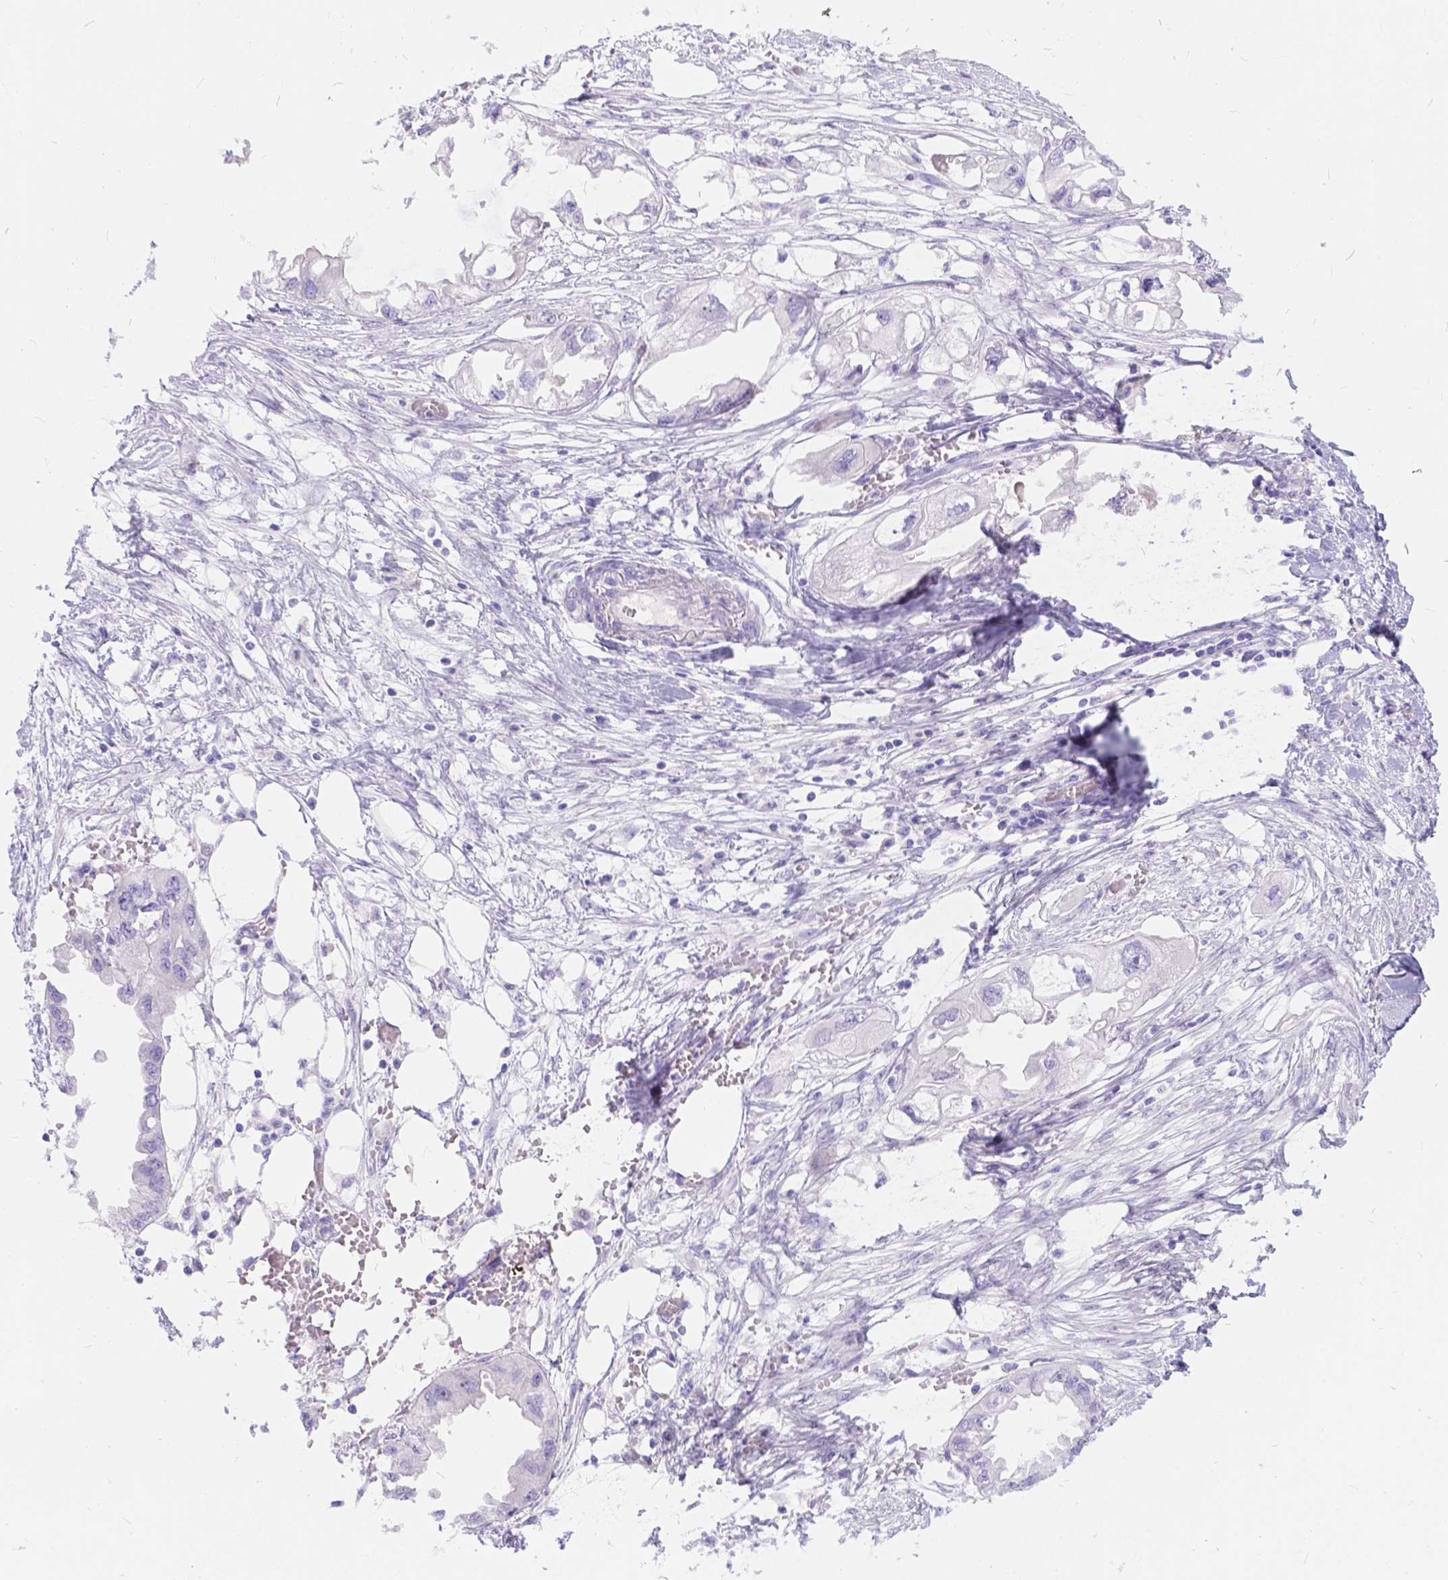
{"staining": {"intensity": "negative", "quantity": "none", "location": "none"}, "tissue": "endometrial cancer", "cell_type": "Tumor cells", "image_type": "cancer", "snomed": [{"axis": "morphology", "description": "Adenocarcinoma, NOS"}, {"axis": "morphology", "description": "Adenocarcinoma, metastatic, NOS"}, {"axis": "topography", "description": "Adipose tissue"}, {"axis": "topography", "description": "Endometrium"}], "caption": "An immunohistochemistry (IHC) image of endometrial metastatic adenocarcinoma is shown. There is no staining in tumor cells of endometrial metastatic adenocarcinoma.", "gene": "KLHL10", "patient": {"sex": "female", "age": 67}}